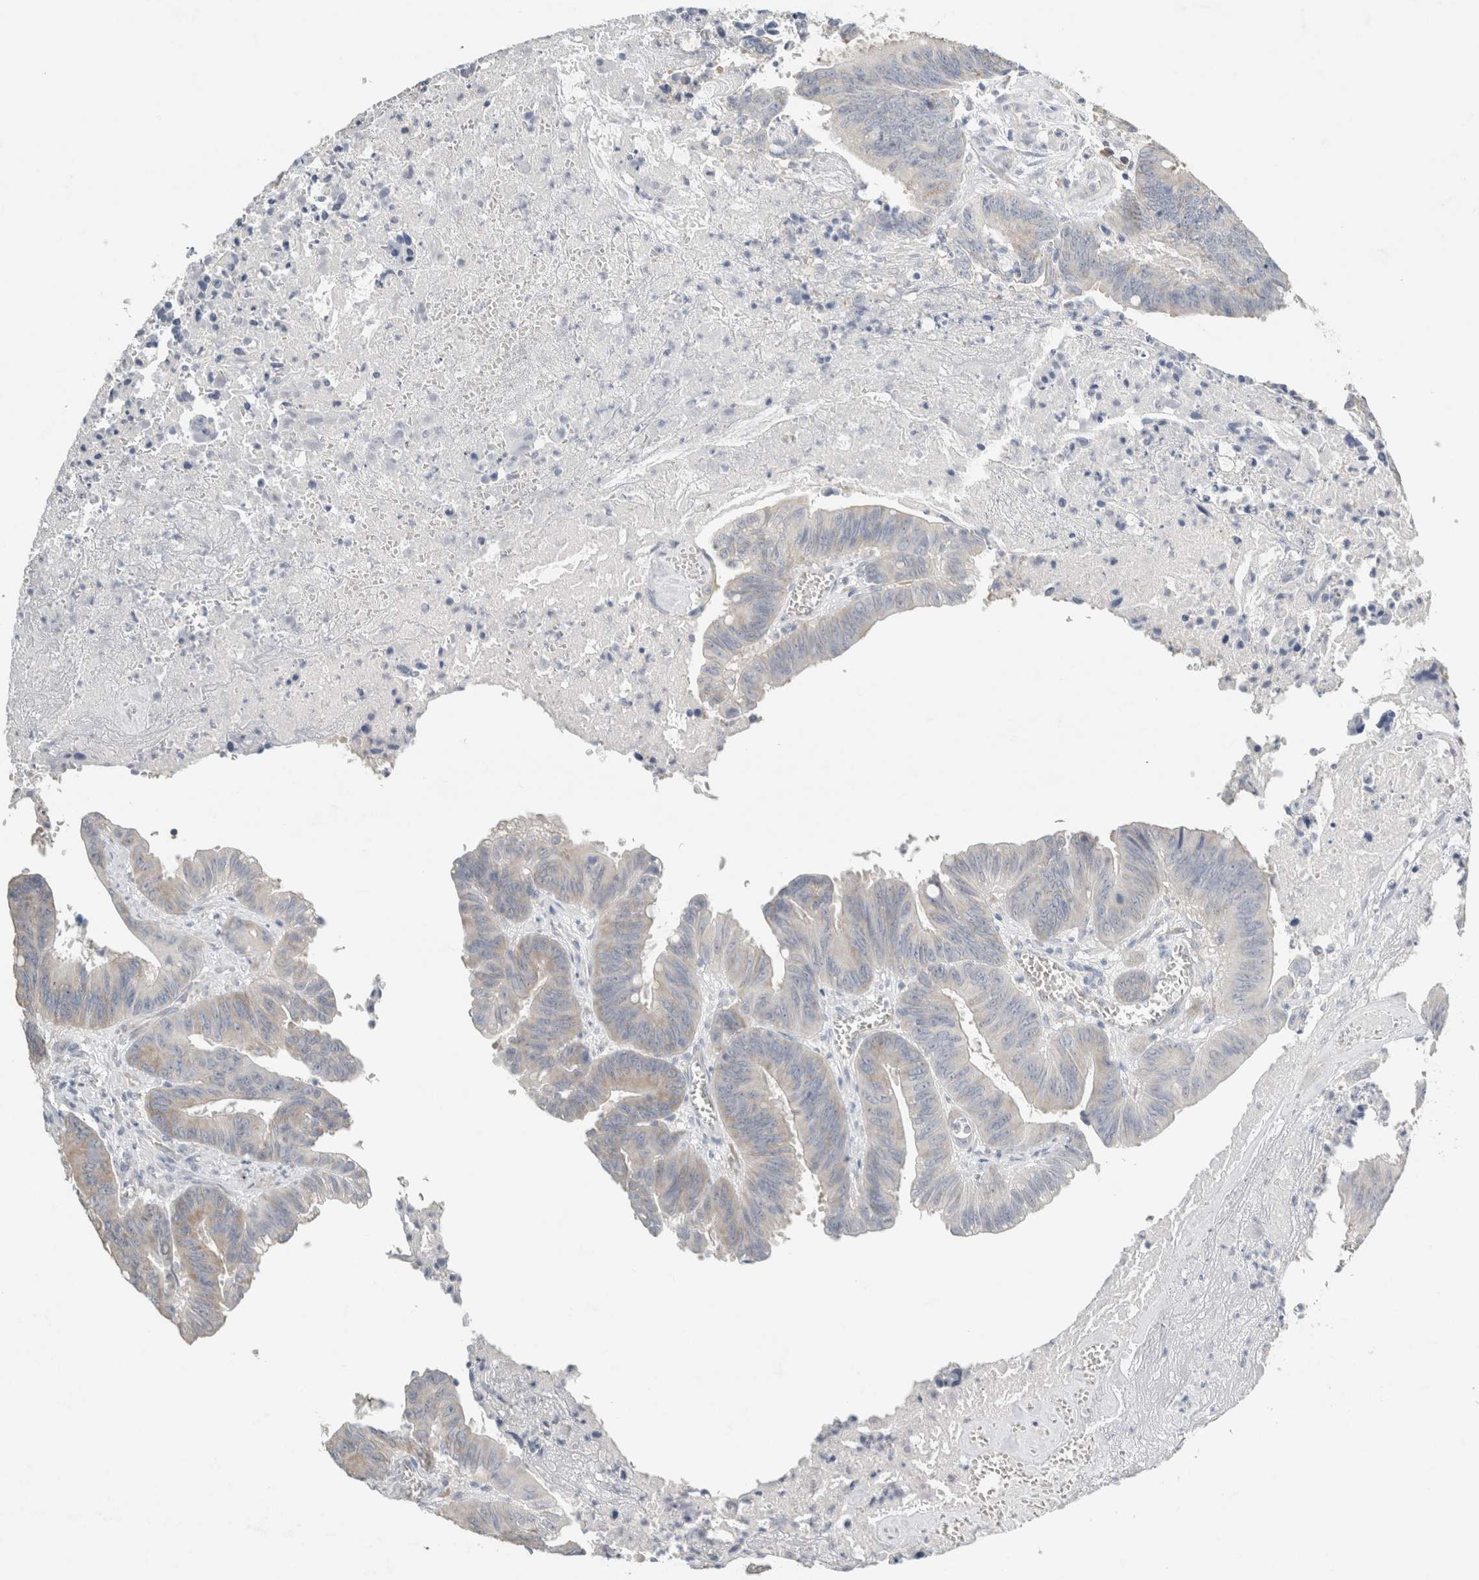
{"staining": {"intensity": "negative", "quantity": "none", "location": "none"}, "tissue": "colorectal cancer", "cell_type": "Tumor cells", "image_type": "cancer", "snomed": [{"axis": "morphology", "description": "Adenocarcinoma, NOS"}, {"axis": "topography", "description": "Colon"}], "caption": "The micrograph demonstrates no significant expression in tumor cells of colorectal cancer (adenocarcinoma). (Immunohistochemistry, brightfield microscopy, high magnification).", "gene": "NEFM", "patient": {"sex": "male", "age": 45}}